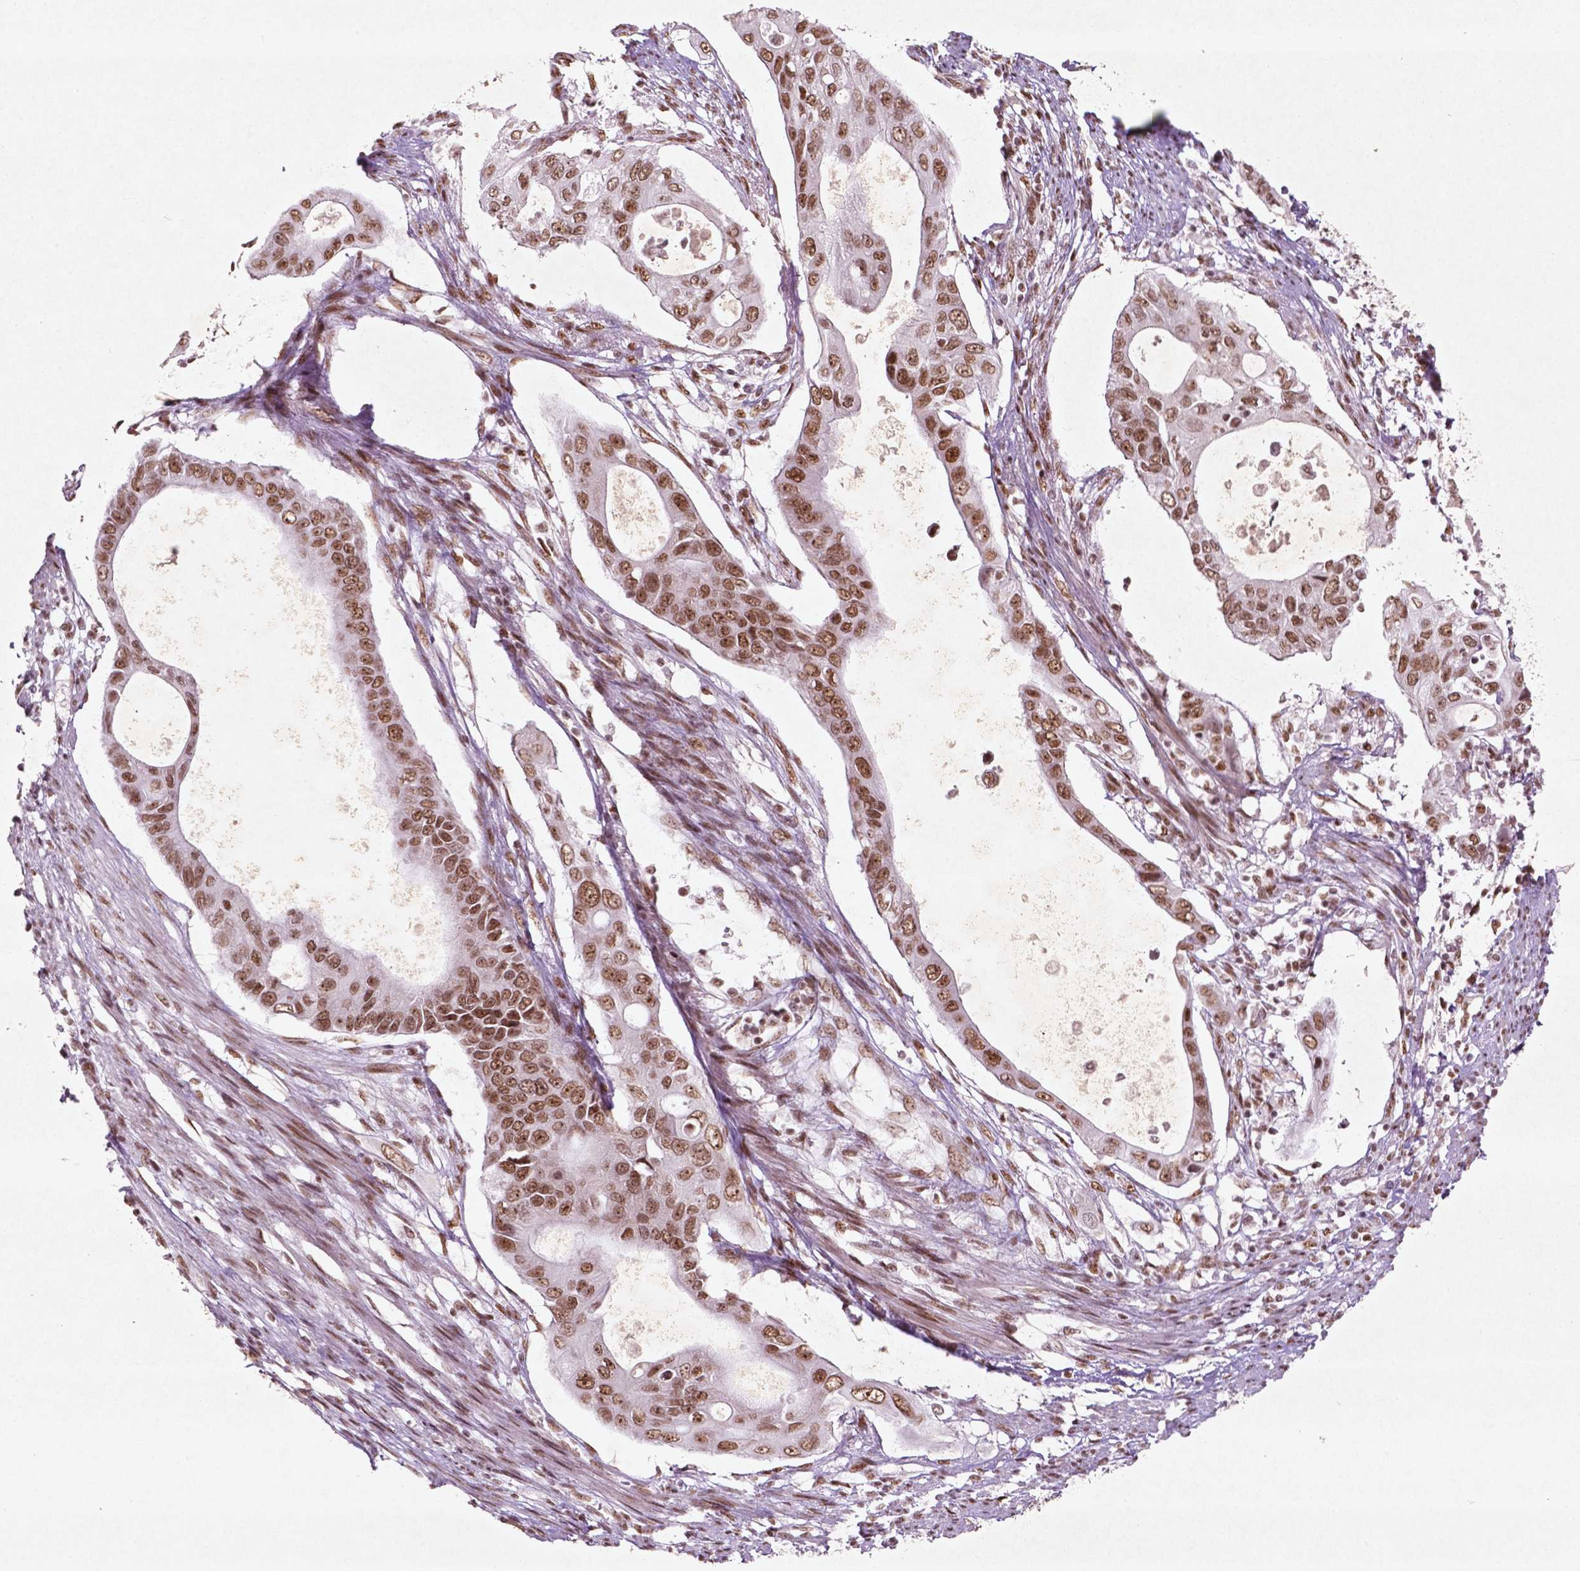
{"staining": {"intensity": "moderate", "quantity": ">75%", "location": "nuclear"}, "tissue": "pancreatic cancer", "cell_type": "Tumor cells", "image_type": "cancer", "snomed": [{"axis": "morphology", "description": "Adenocarcinoma, NOS"}, {"axis": "topography", "description": "Pancreas"}], "caption": "High-magnification brightfield microscopy of pancreatic cancer stained with DAB (brown) and counterstained with hematoxylin (blue). tumor cells exhibit moderate nuclear staining is identified in approximately>75% of cells.", "gene": "HMG20B", "patient": {"sex": "female", "age": 63}}